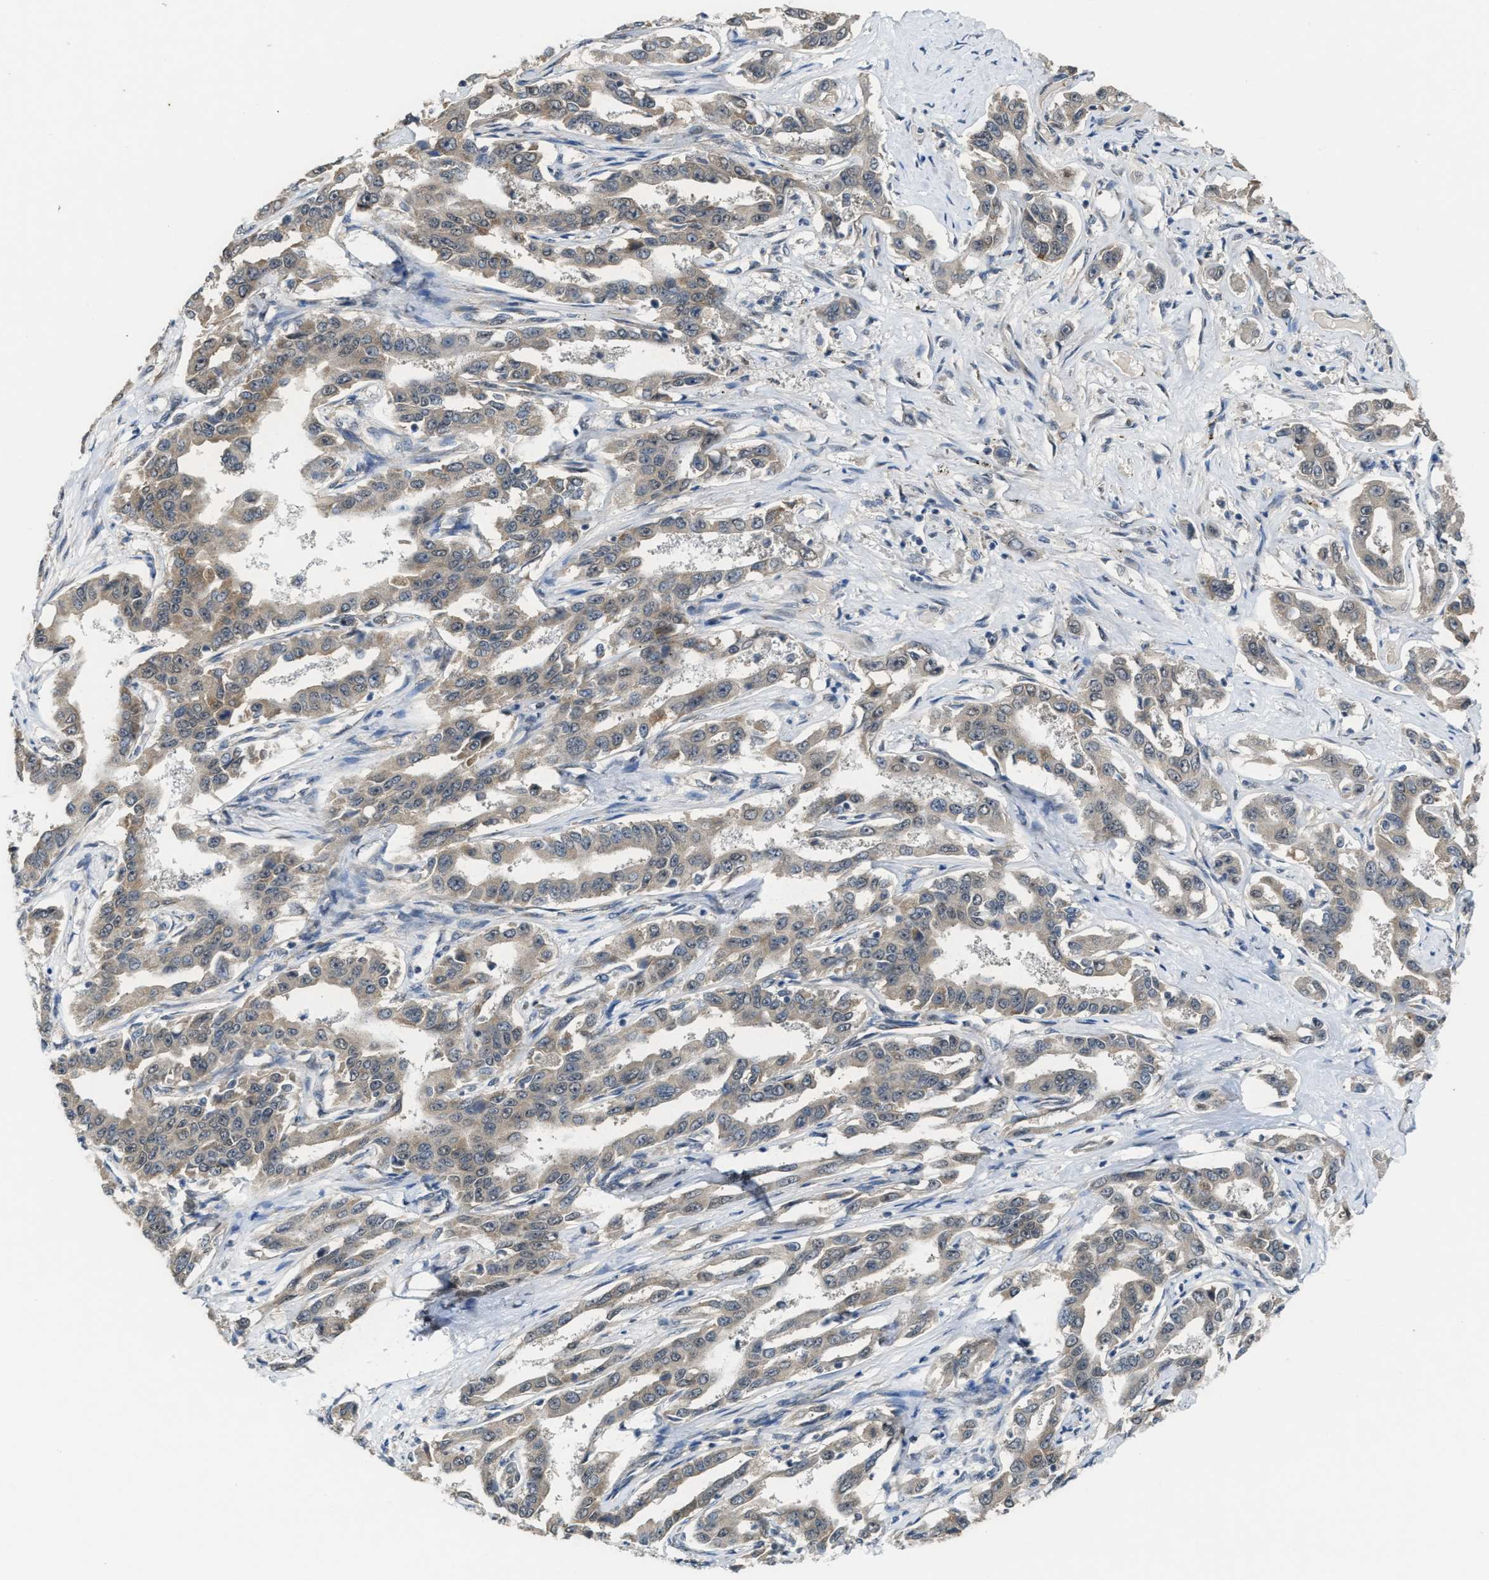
{"staining": {"intensity": "weak", "quantity": "25%-75%", "location": "cytoplasmic/membranous"}, "tissue": "liver cancer", "cell_type": "Tumor cells", "image_type": "cancer", "snomed": [{"axis": "morphology", "description": "Cholangiocarcinoma"}, {"axis": "topography", "description": "Liver"}], "caption": "Liver cholangiocarcinoma stained with immunohistochemistry displays weak cytoplasmic/membranous positivity in about 25%-75% of tumor cells.", "gene": "KIF24", "patient": {"sex": "male", "age": 59}}